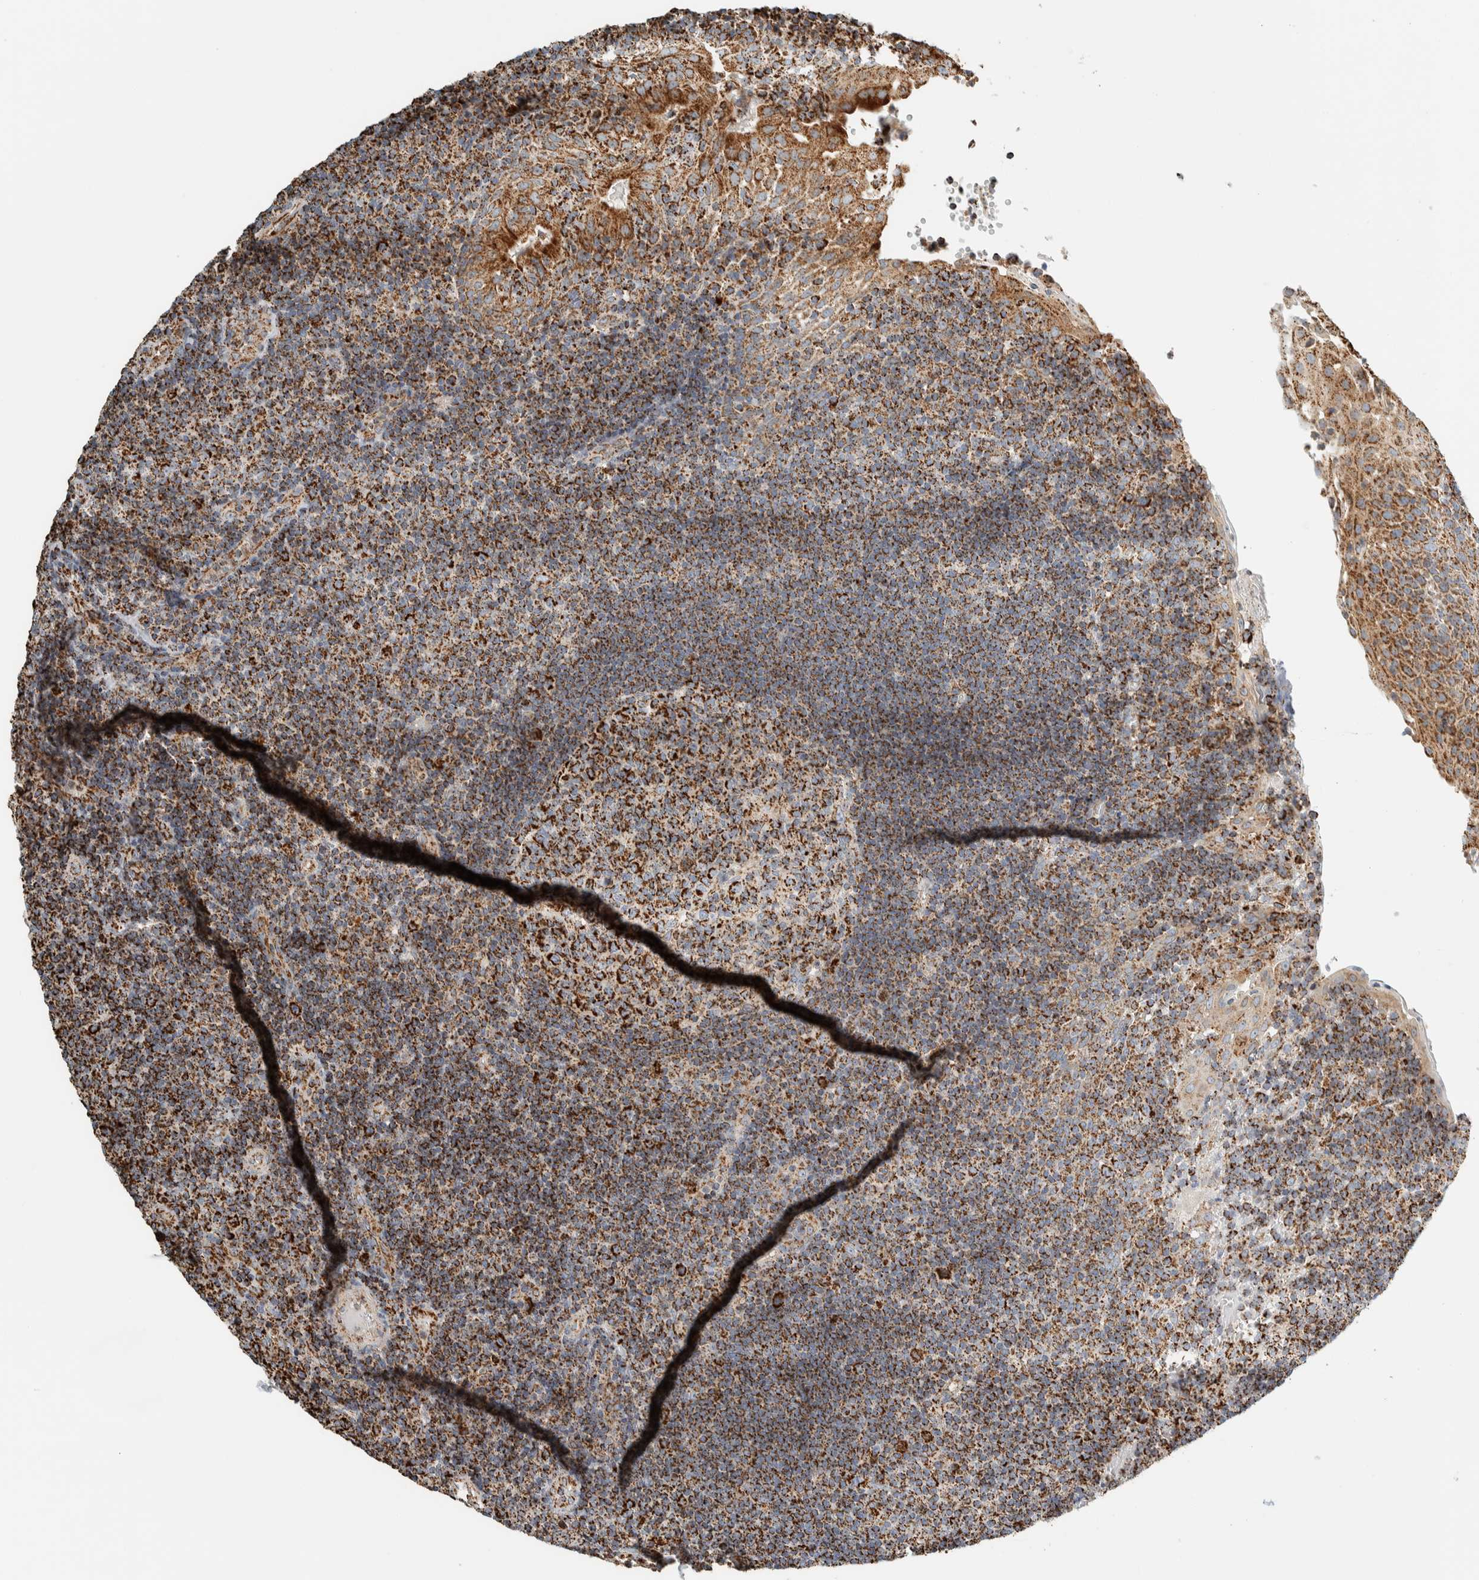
{"staining": {"intensity": "strong", "quantity": ">75%", "location": "cytoplasmic/membranous"}, "tissue": "tonsil", "cell_type": "Germinal center cells", "image_type": "normal", "snomed": [{"axis": "morphology", "description": "Normal tissue, NOS"}, {"axis": "topography", "description": "Tonsil"}], "caption": "IHC (DAB) staining of normal tonsil reveals strong cytoplasmic/membranous protein positivity in approximately >75% of germinal center cells.", "gene": "ZNF454", "patient": {"sex": "female", "age": 40}}